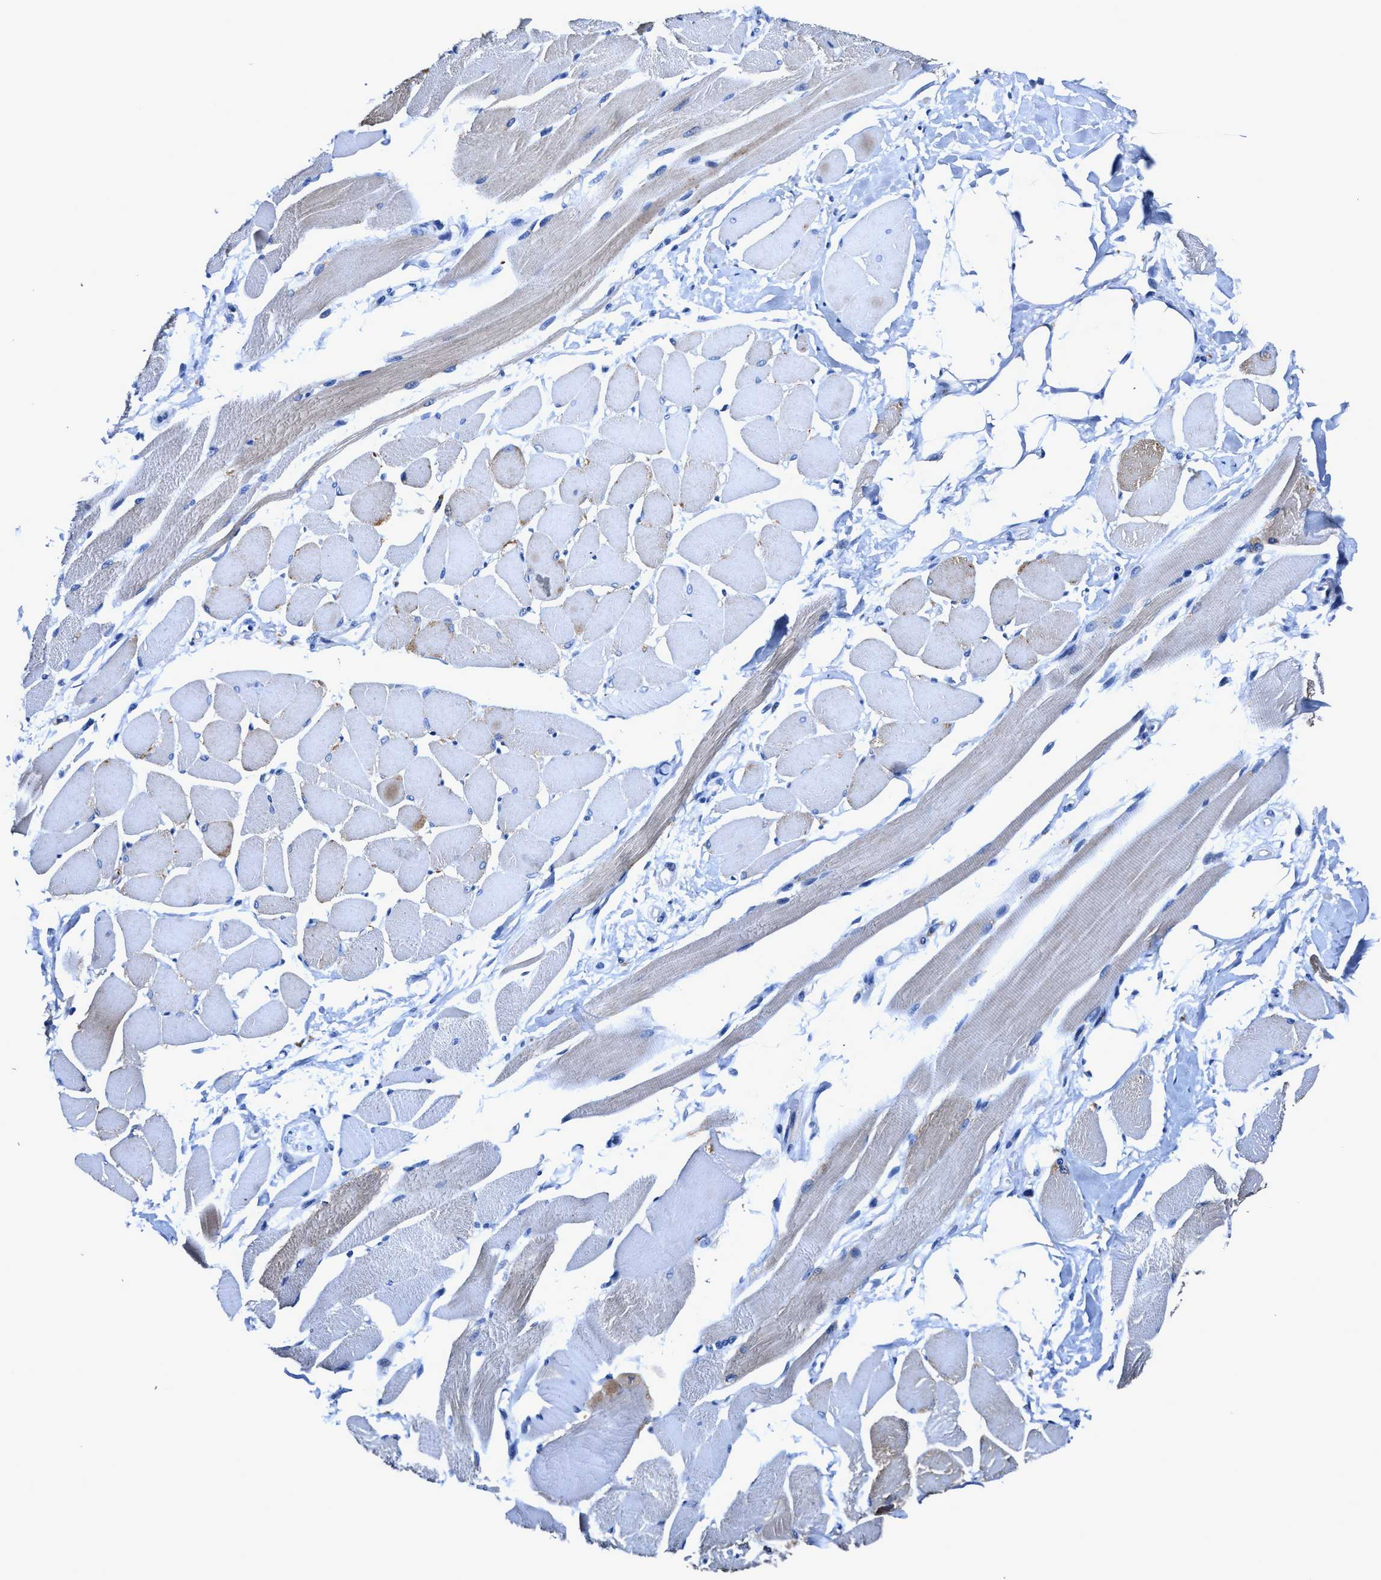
{"staining": {"intensity": "moderate", "quantity": "25%-75%", "location": "cytoplasmic/membranous"}, "tissue": "skeletal muscle", "cell_type": "Myocytes", "image_type": "normal", "snomed": [{"axis": "morphology", "description": "Normal tissue, NOS"}, {"axis": "topography", "description": "Skeletal muscle"}, {"axis": "topography", "description": "Peripheral nerve tissue"}], "caption": "Immunohistochemical staining of benign human skeletal muscle displays 25%-75% levels of moderate cytoplasmic/membranous protein staining in about 25%-75% of myocytes.", "gene": "UBR4", "patient": {"sex": "female", "age": 84}}